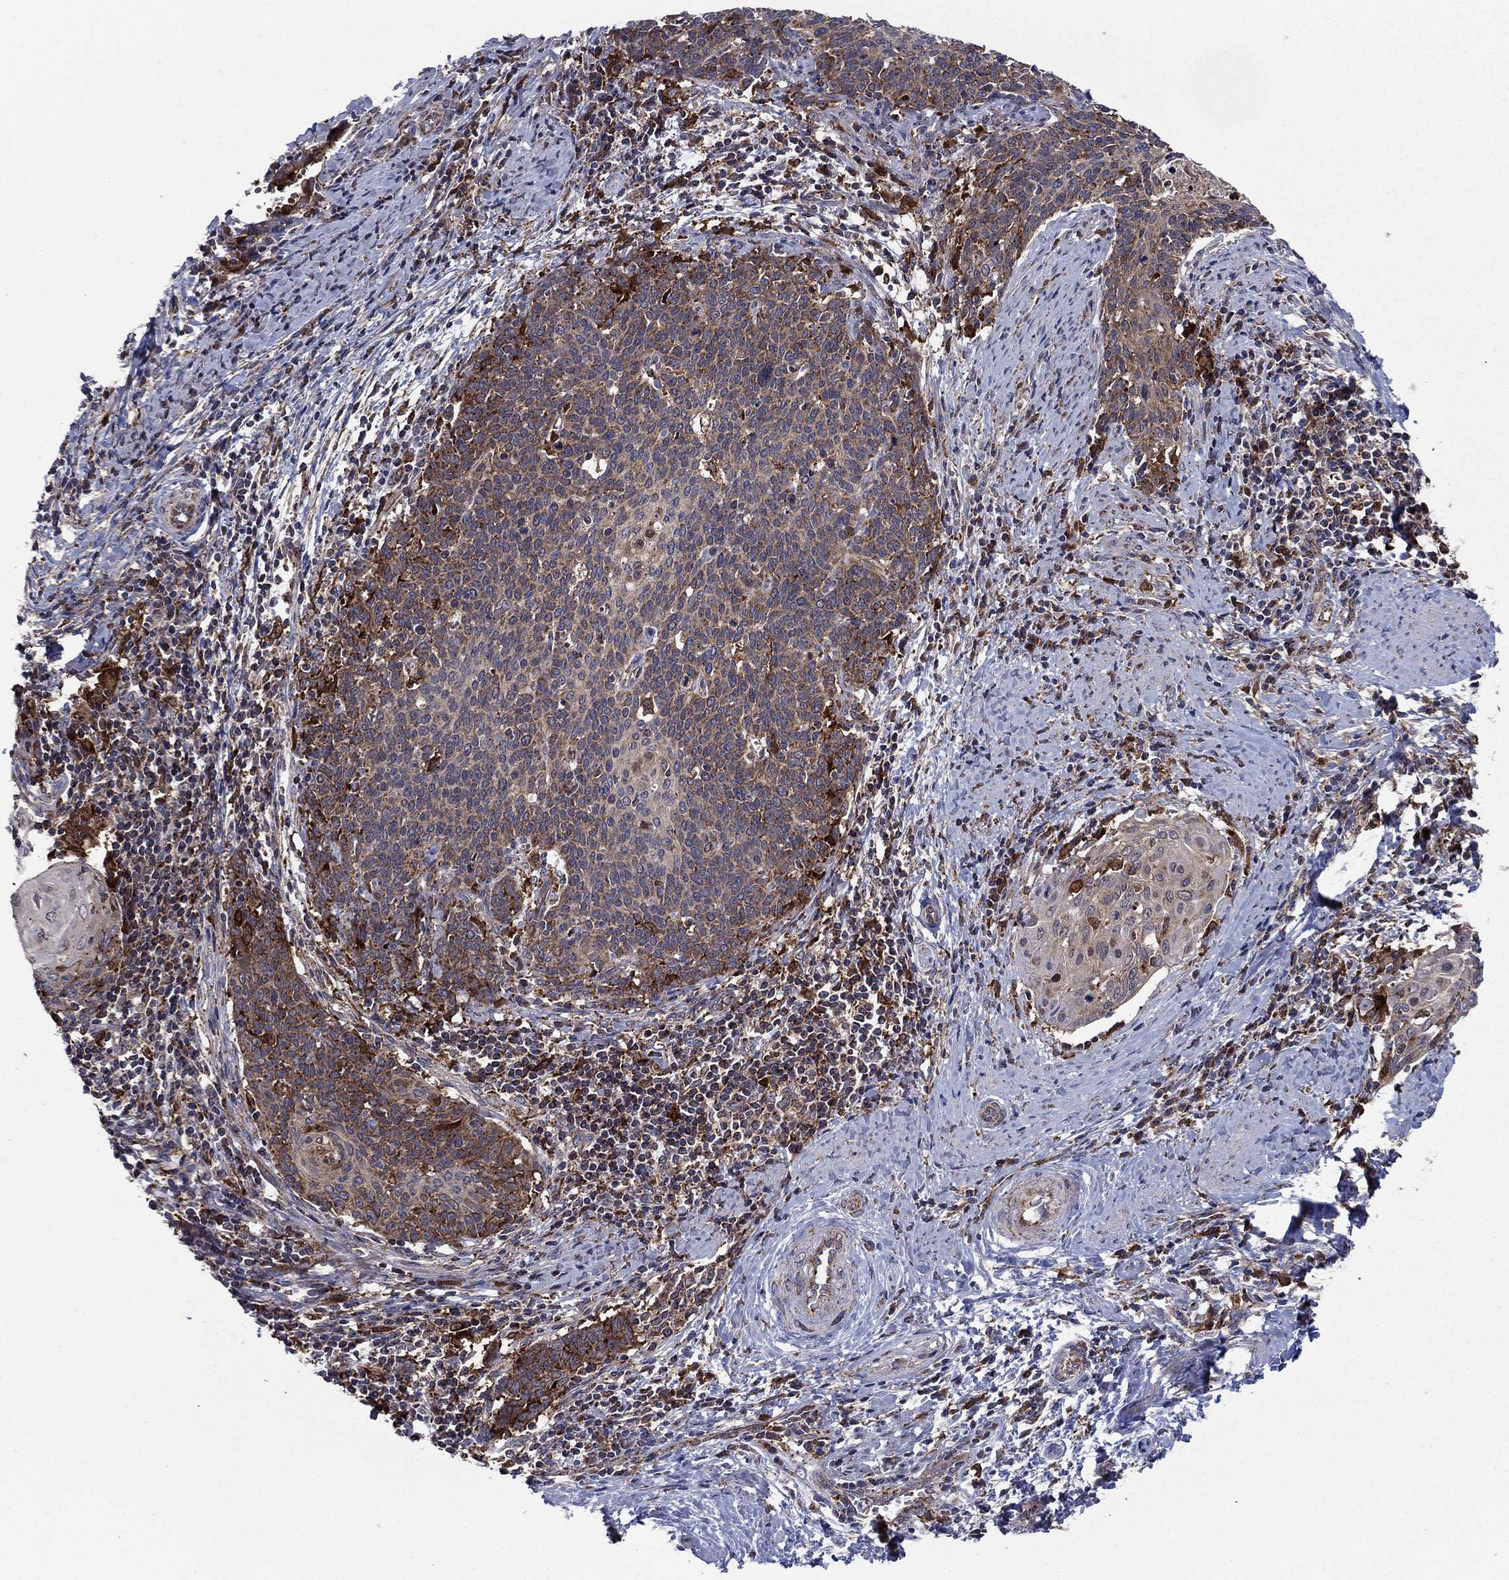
{"staining": {"intensity": "strong", "quantity": "<25%", "location": "cytoplasmic/membranous"}, "tissue": "cervical cancer", "cell_type": "Tumor cells", "image_type": "cancer", "snomed": [{"axis": "morphology", "description": "Squamous cell carcinoma, NOS"}, {"axis": "topography", "description": "Cervix"}], "caption": "A medium amount of strong cytoplasmic/membranous expression is identified in approximately <25% of tumor cells in cervical cancer (squamous cell carcinoma) tissue.", "gene": "RNF19B", "patient": {"sex": "female", "age": 39}}